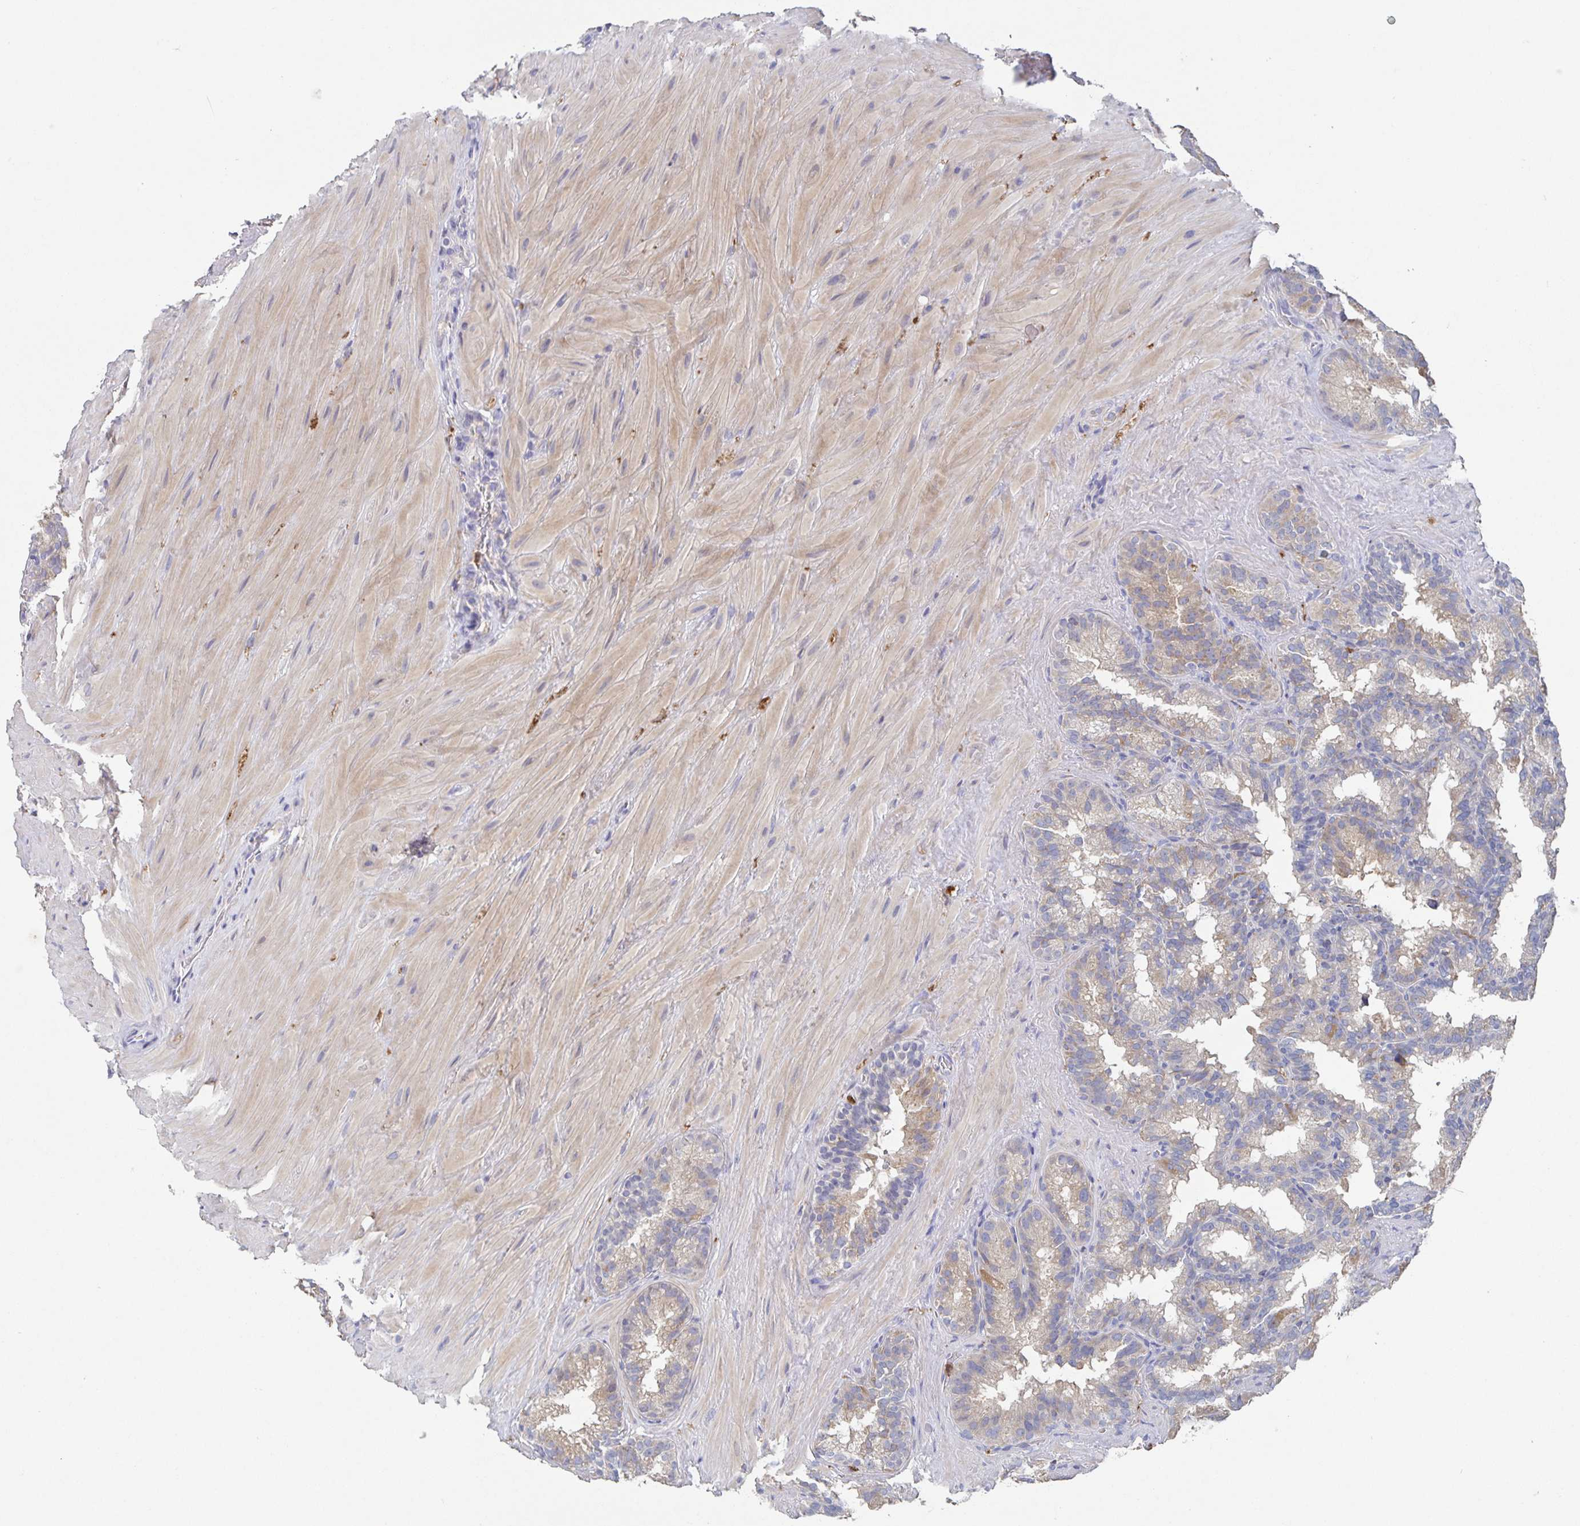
{"staining": {"intensity": "weak", "quantity": "25%-75%", "location": "cytoplasmic/membranous"}, "tissue": "seminal vesicle", "cell_type": "Glandular cells", "image_type": "normal", "snomed": [{"axis": "morphology", "description": "Normal tissue, NOS"}, {"axis": "topography", "description": "Seminal veicle"}], "caption": "Immunohistochemical staining of unremarkable seminal vesicle demonstrates low levels of weak cytoplasmic/membranous expression in approximately 25%-75% of glandular cells.", "gene": "CDC42BPG", "patient": {"sex": "male", "age": 60}}